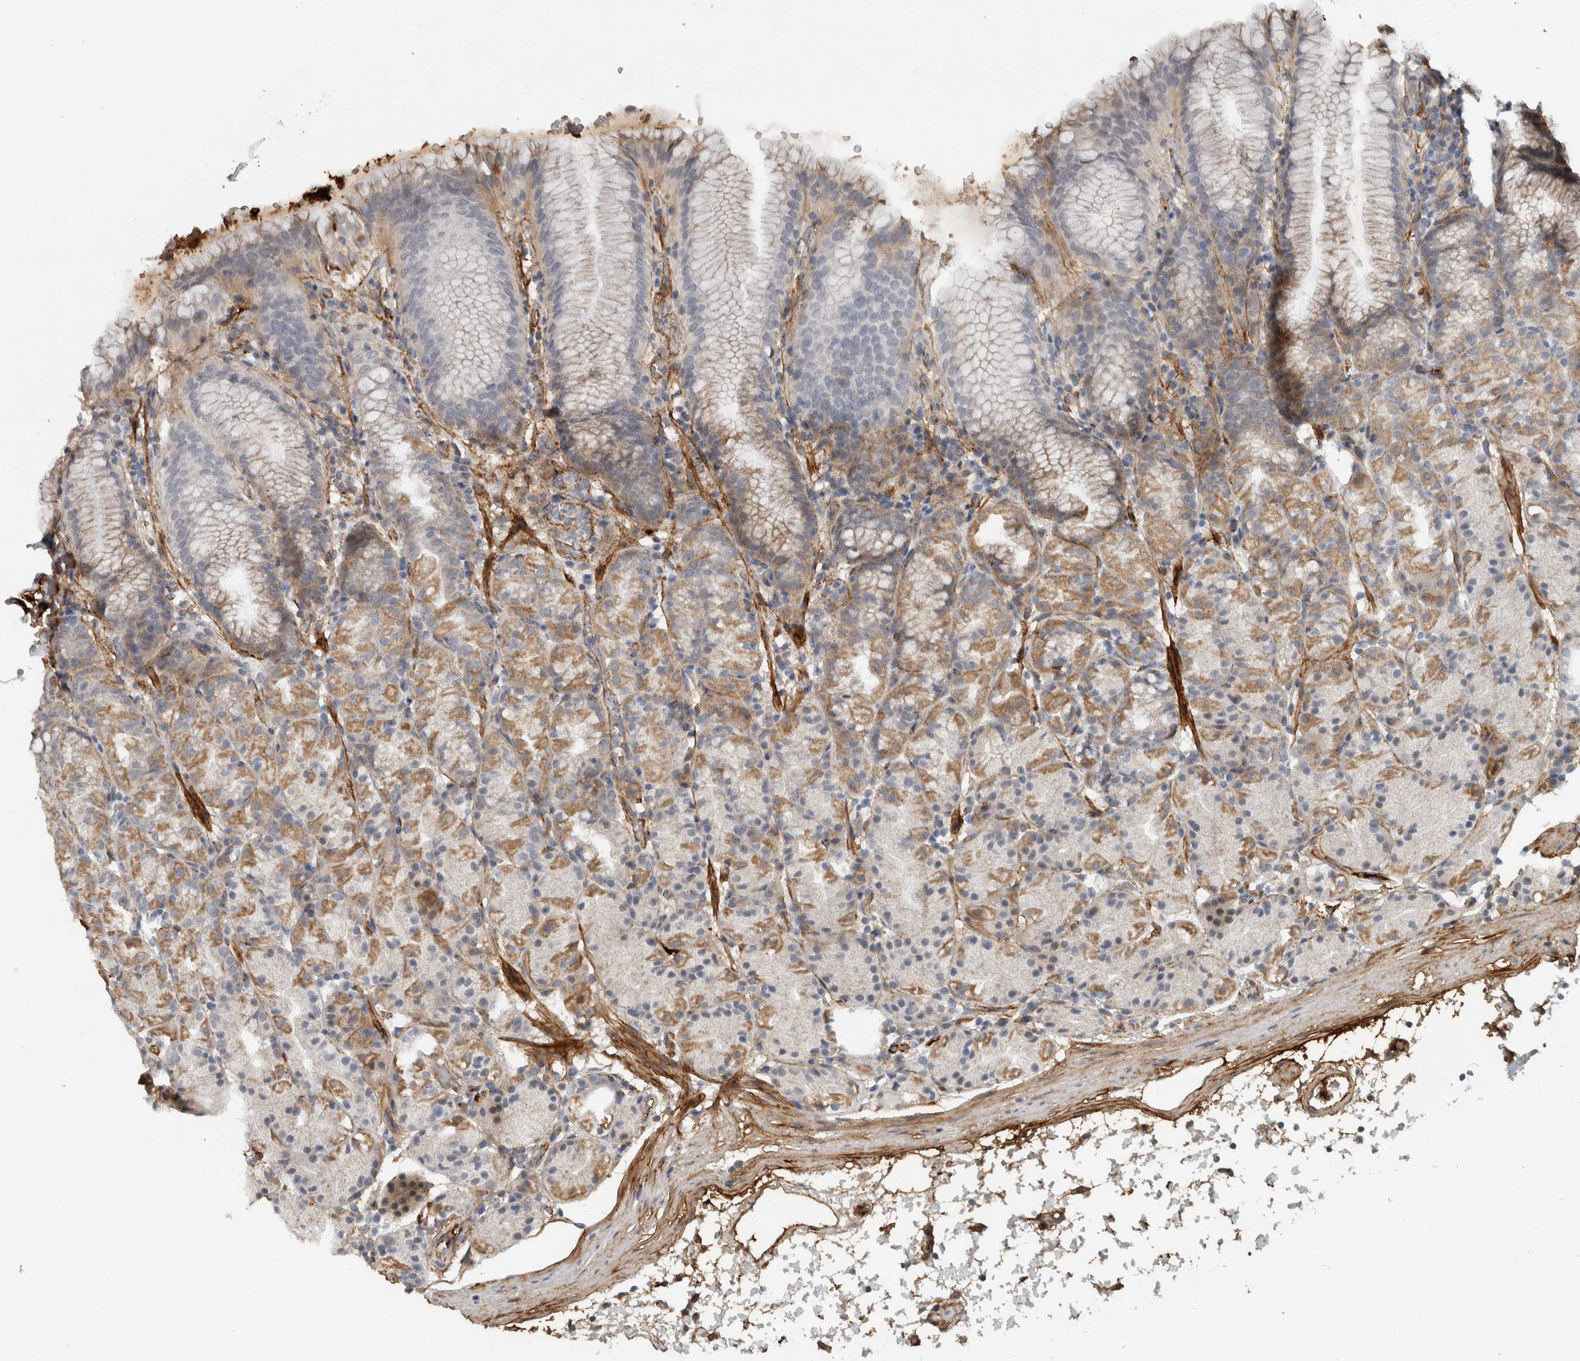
{"staining": {"intensity": "moderate", "quantity": "<25%", "location": "cytoplasmic/membranous"}, "tissue": "stomach", "cell_type": "Glandular cells", "image_type": "normal", "snomed": [{"axis": "morphology", "description": "Normal tissue, NOS"}, {"axis": "topography", "description": "Stomach, upper"}], "caption": "Human stomach stained with a brown dye shows moderate cytoplasmic/membranous positive positivity in approximately <25% of glandular cells.", "gene": "FN1", "patient": {"sex": "male", "age": 48}}